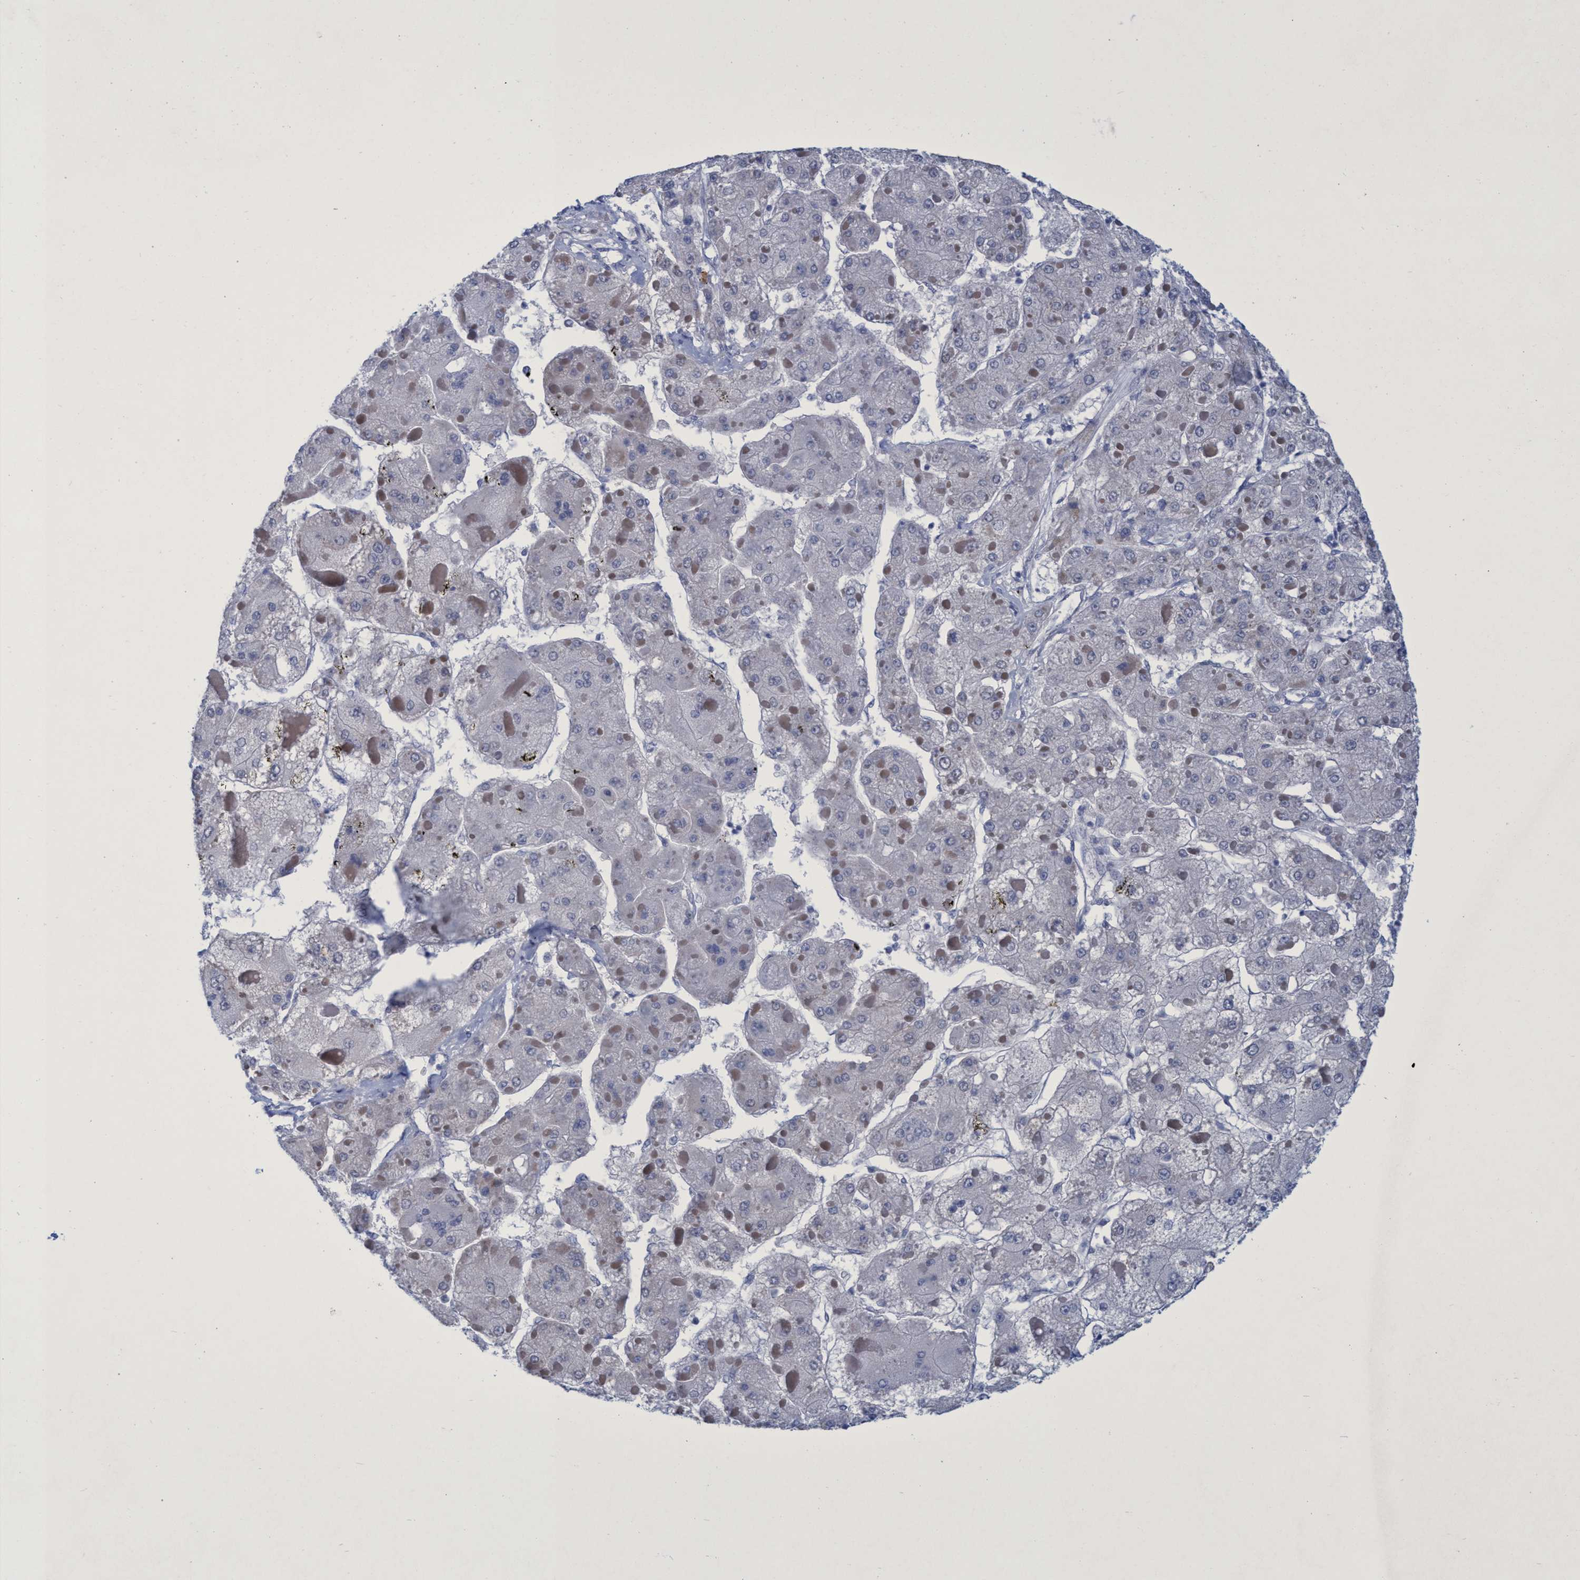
{"staining": {"intensity": "negative", "quantity": "none", "location": "none"}, "tissue": "liver cancer", "cell_type": "Tumor cells", "image_type": "cancer", "snomed": [{"axis": "morphology", "description": "Carcinoma, Hepatocellular, NOS"}, {"axis": "topography", "description": "Liver"}], "caption": "Human liver cancer stained for a protein using immunohistochemistry exhibits no expression in tumor cells.", "gene": "R3HCC1", "patient": {"sex": "female", "age": 73}}